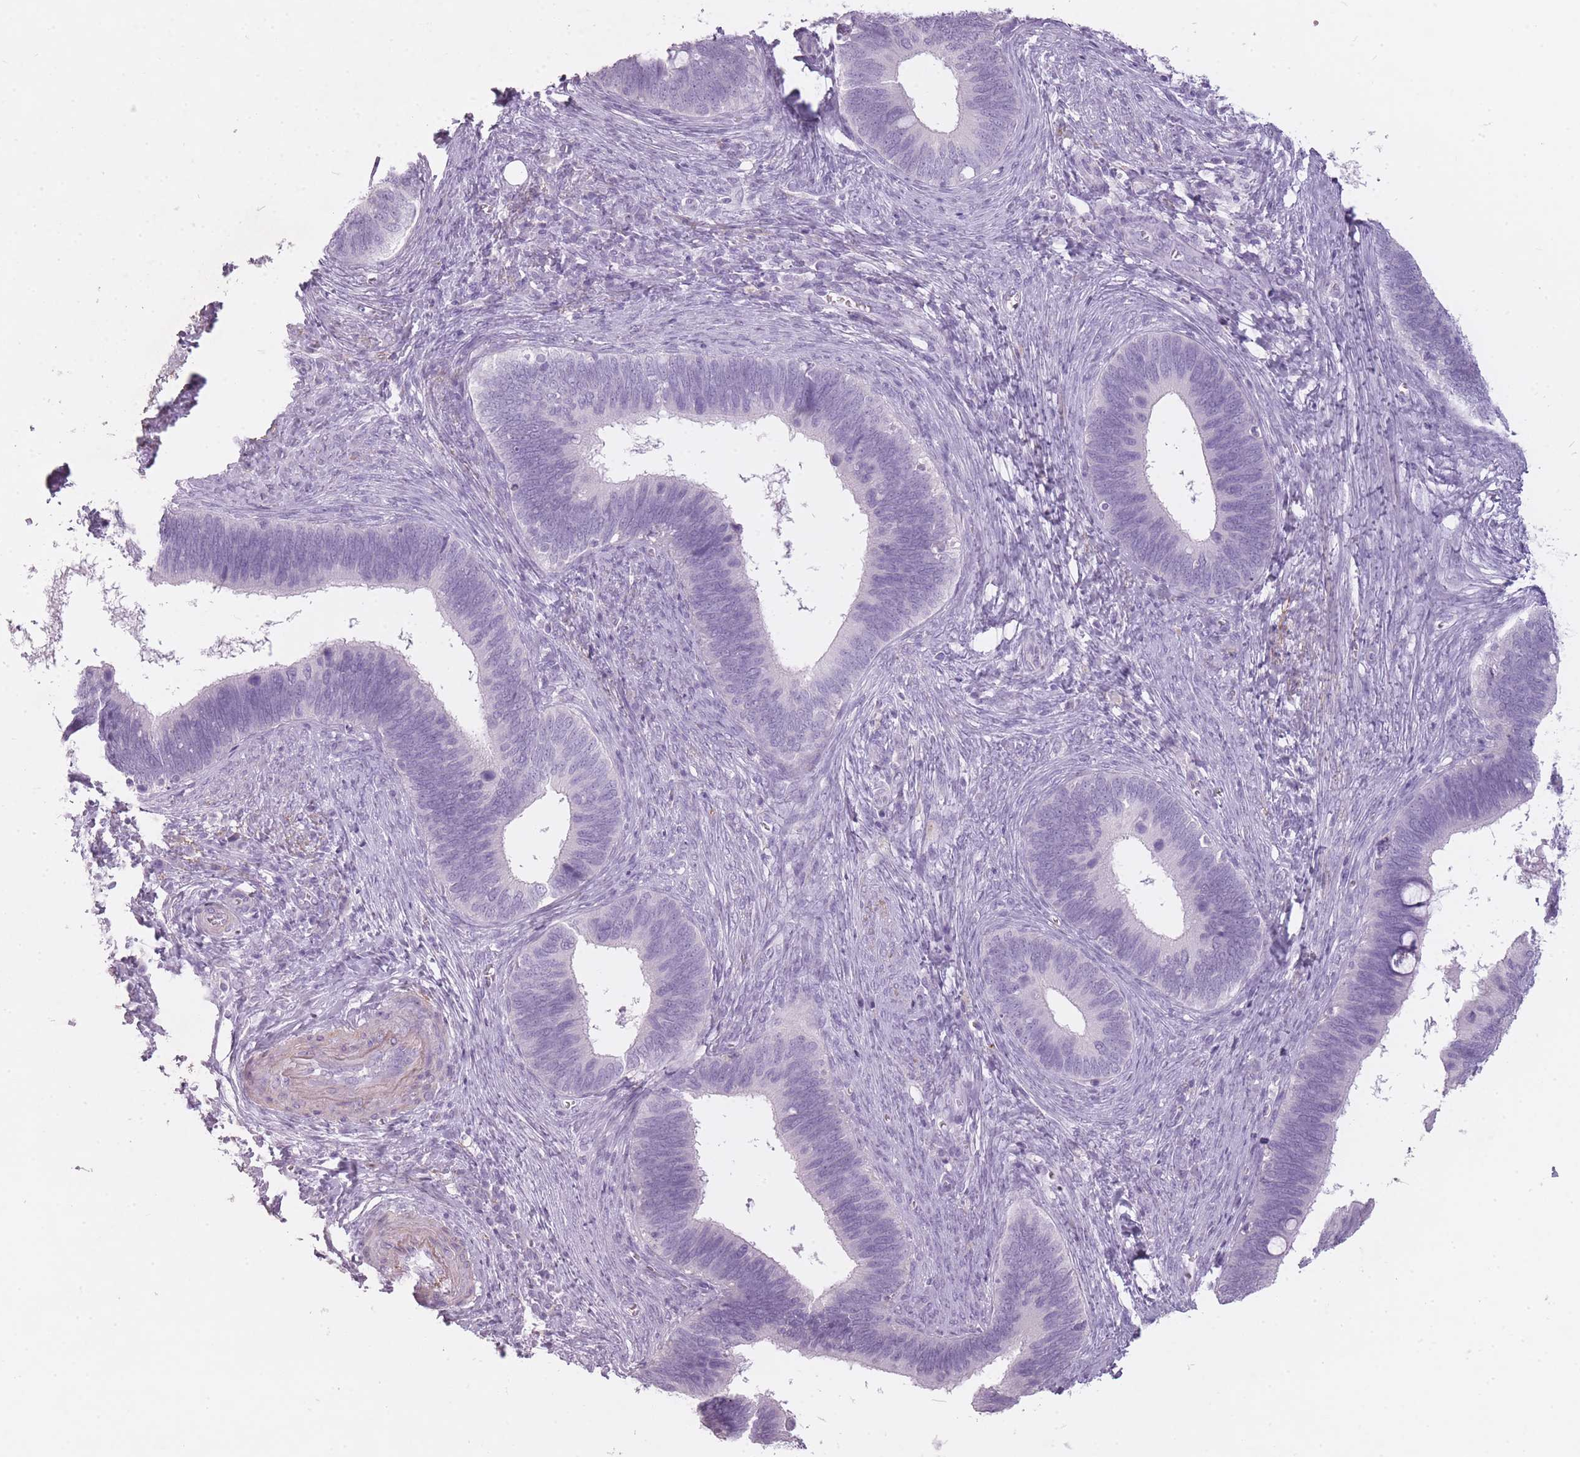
{"staining": {"intensity": "negative", "quantity": "none", "location": "none"}, "tissue": "cervical cancer", "cell_type": "Tumor cells", "image_type": "cancer", "snomed": [{"axis": "morphology", "description": "Adenocarcinoma, NOS"}, {"axis": "topography", "description": "Cervix"}], "caption": "A photomicrograph of cervical adenocarcinoma stained for a protein shows no brown staining in tumor cells.", "gene": "RFX4", "patient": {"sex": "female", "age": 42}}